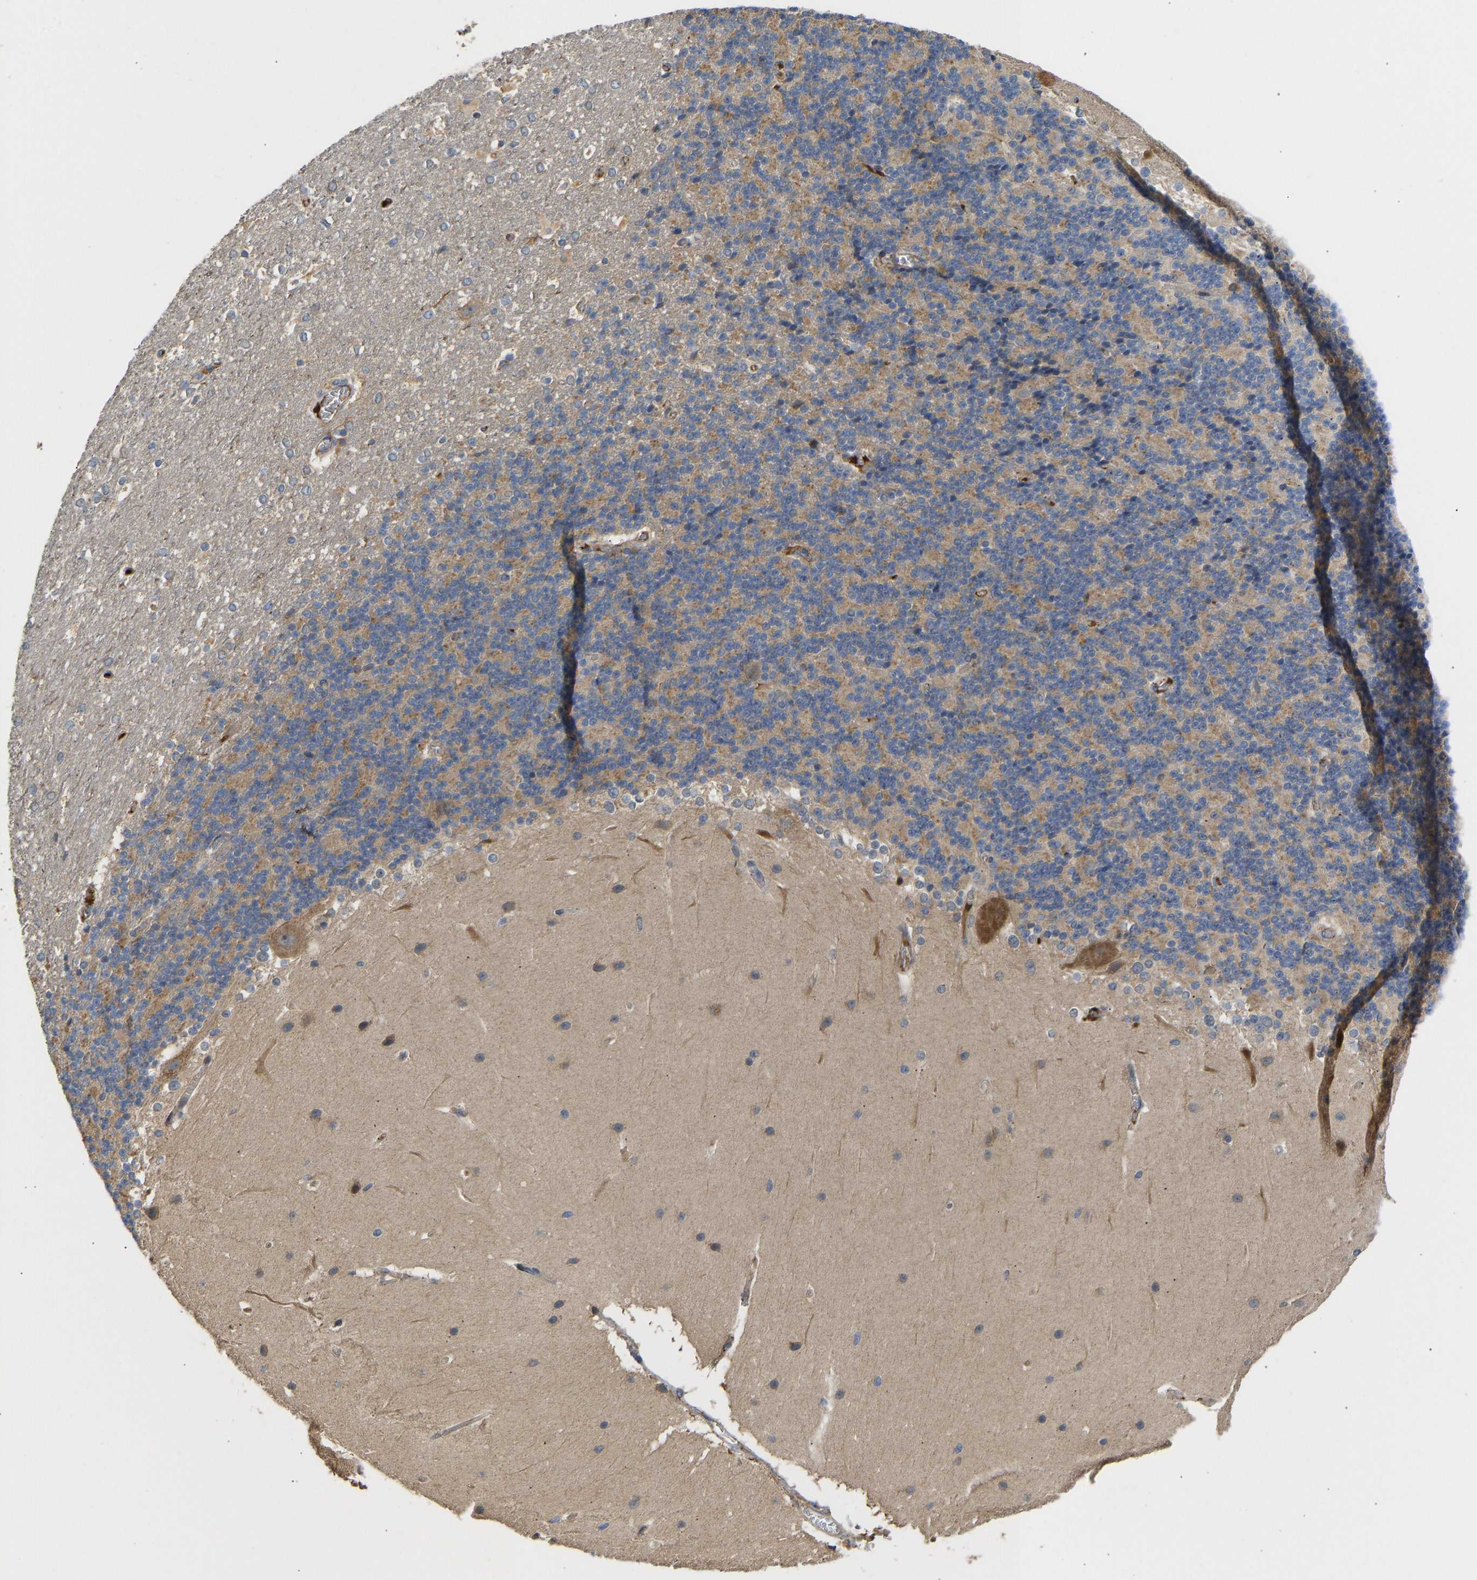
{"staining": {"intensity": "moderate", "quantity": "25%-75%", "location": "cytoplasmic/membranous"}, "tissue": "cerebellum", "cell_type": "Cells in granular layer", "image_type": "normal", "snomed": [{"axis": "morphology", "description": "Normal tissue, NOS"}, {"axis": "topography", "description": "Cerebellum"}], "caption": "Brown immunohistochemical staining in normal cerebellum exhibits moderate cytoplasmic/membranous positivity in approximately 25%-75% of cells in granular layer. Nuclei are stained in blue.", "gene": "VCPKMT", "patient": {"sex": "female", "age": 19}}